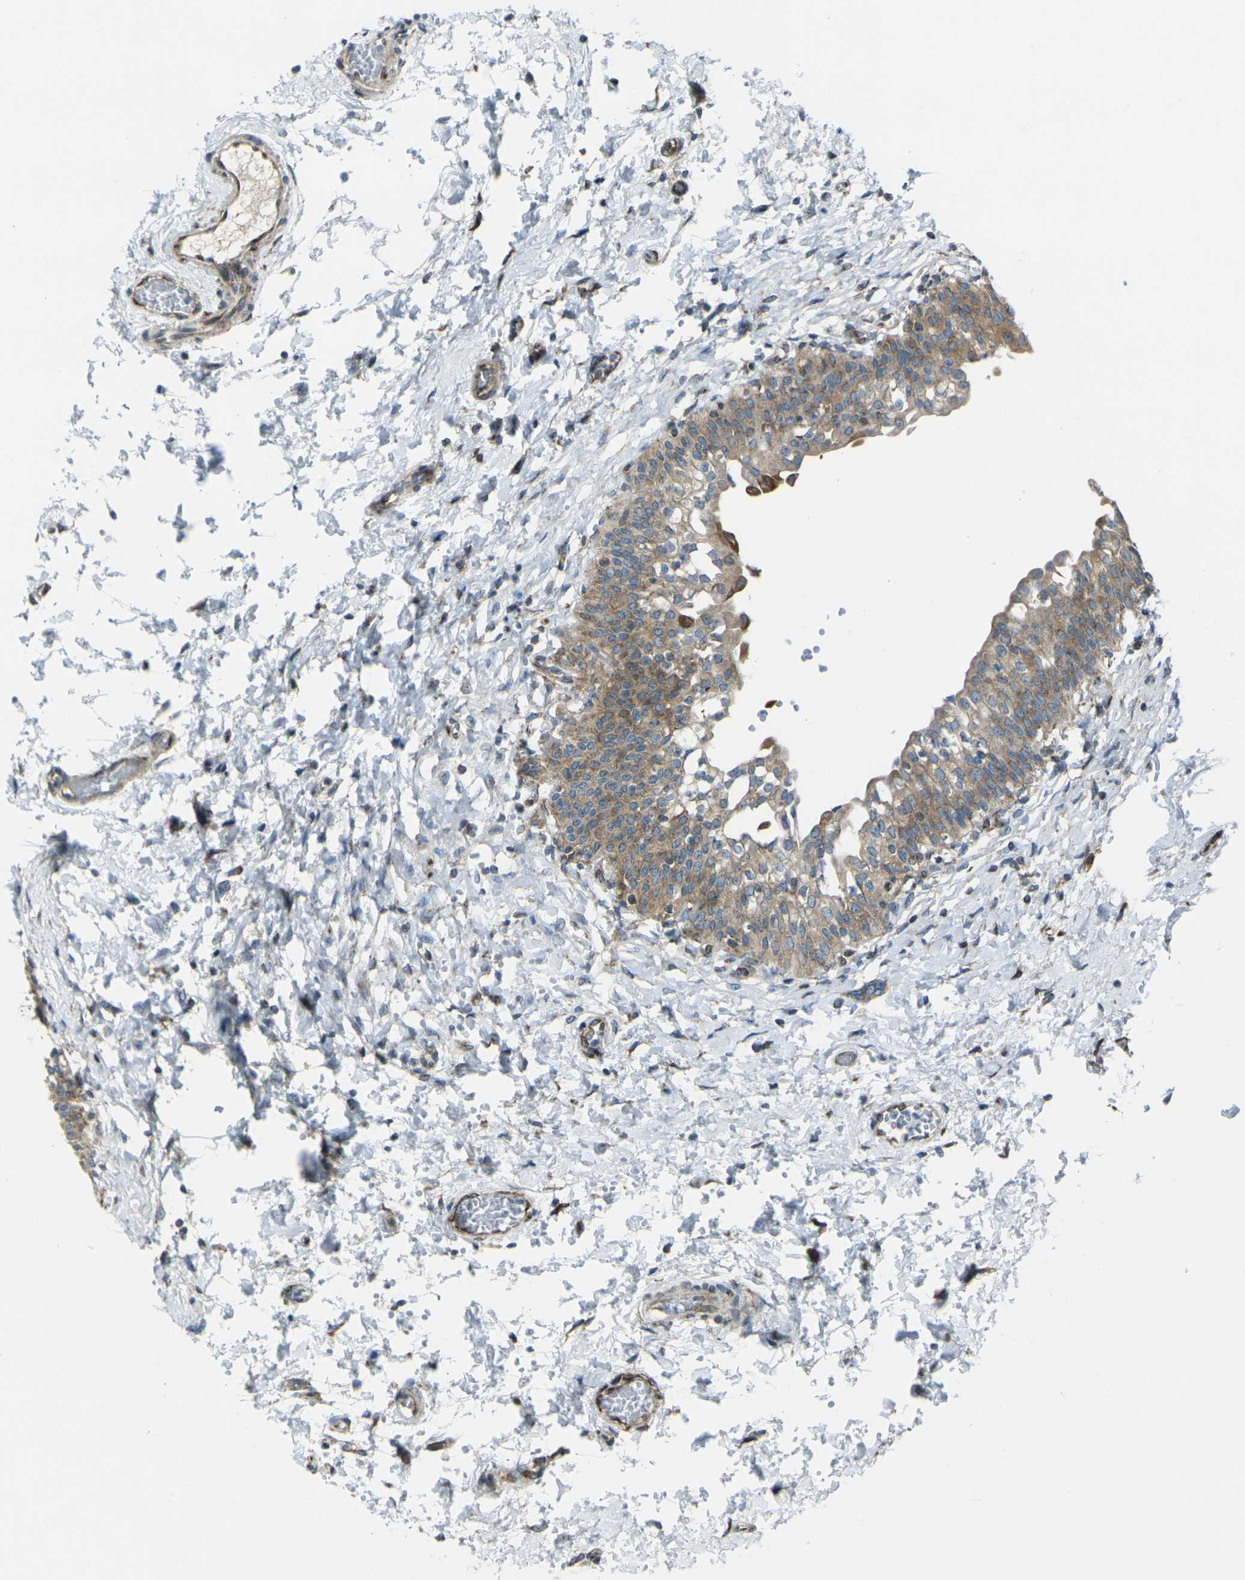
{"staining": {"intensity": "strong", "quantity": ">75%", "location": "cytoplasmic/membranous"}, "tissue": "urinary bladder", "cell_type": "Urothelial cells", "image_type": "normal", "snomed": [{"axis": "morphology", "description": "Normal tissue, NOS"}, {"axis": "topography", "description": "Urinary bladder"}], "caption": "Urothelial cells demonstrate high levels of strong cytoplasmic/membranous expression in approximately >75% of cells in normal human urinary bladder. (Stains: DAB in brown, nuclei in blue, Microscopy: brightfield microscopy at high magnification).", "gene": "CELSR2", "patient": {"sex": "male", "age": 55}}